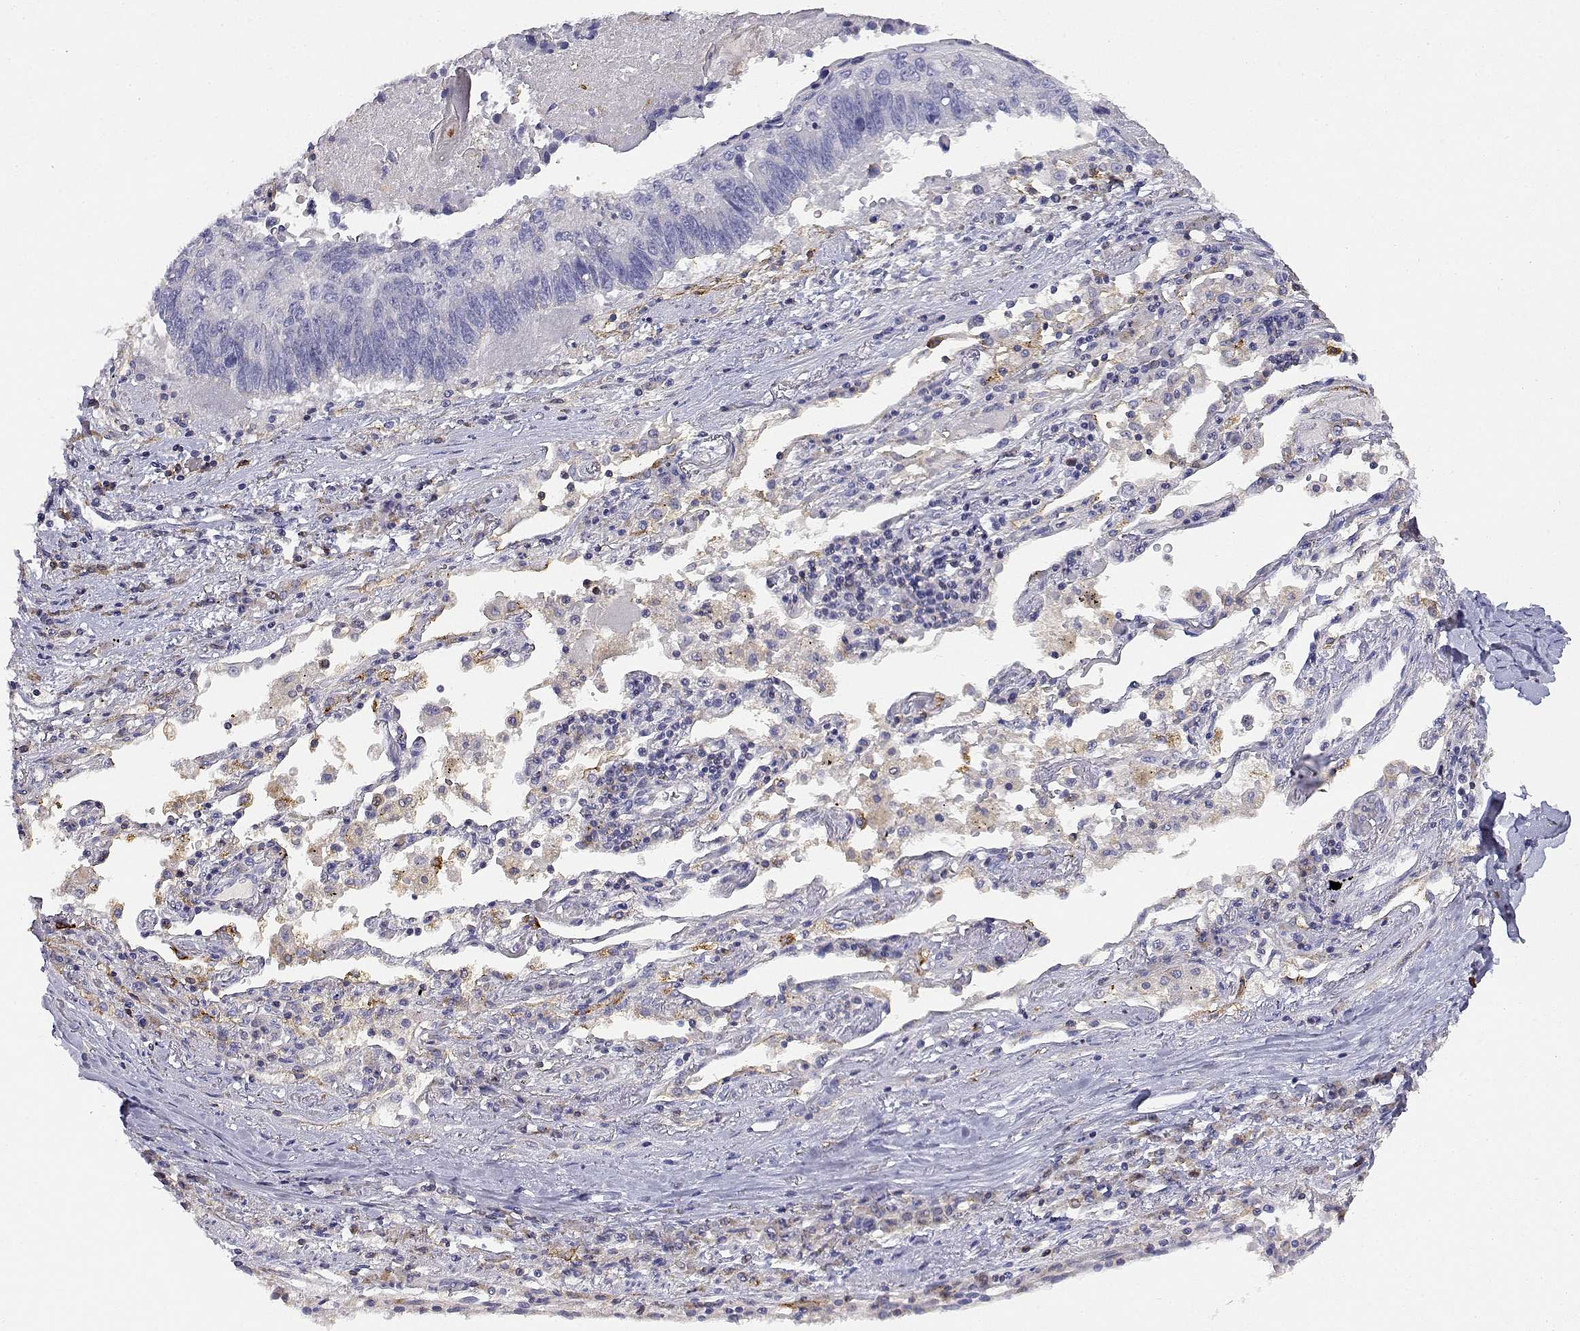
{"staining": {"intensity": "negative", "quantity": "none", "location": "none"}, "tissue": "lung cancer", "cell_type": "Tumor cells", "image_type": "cancer", "snomed": [{"axis": "morphology", "description": "Squamous cell carcinoma, NOS"}, {"axis": "topography", "description": "Lung"}], "caption": "This micrograph is of lung squamous cell carcinoma stained with immunohistochemistry to label a protein in brown with the nuclei are counter-stained blue. There is no positivity in tumor cells.", "gene": "ADA", "patient": {"sex": "male", "age": 73}}